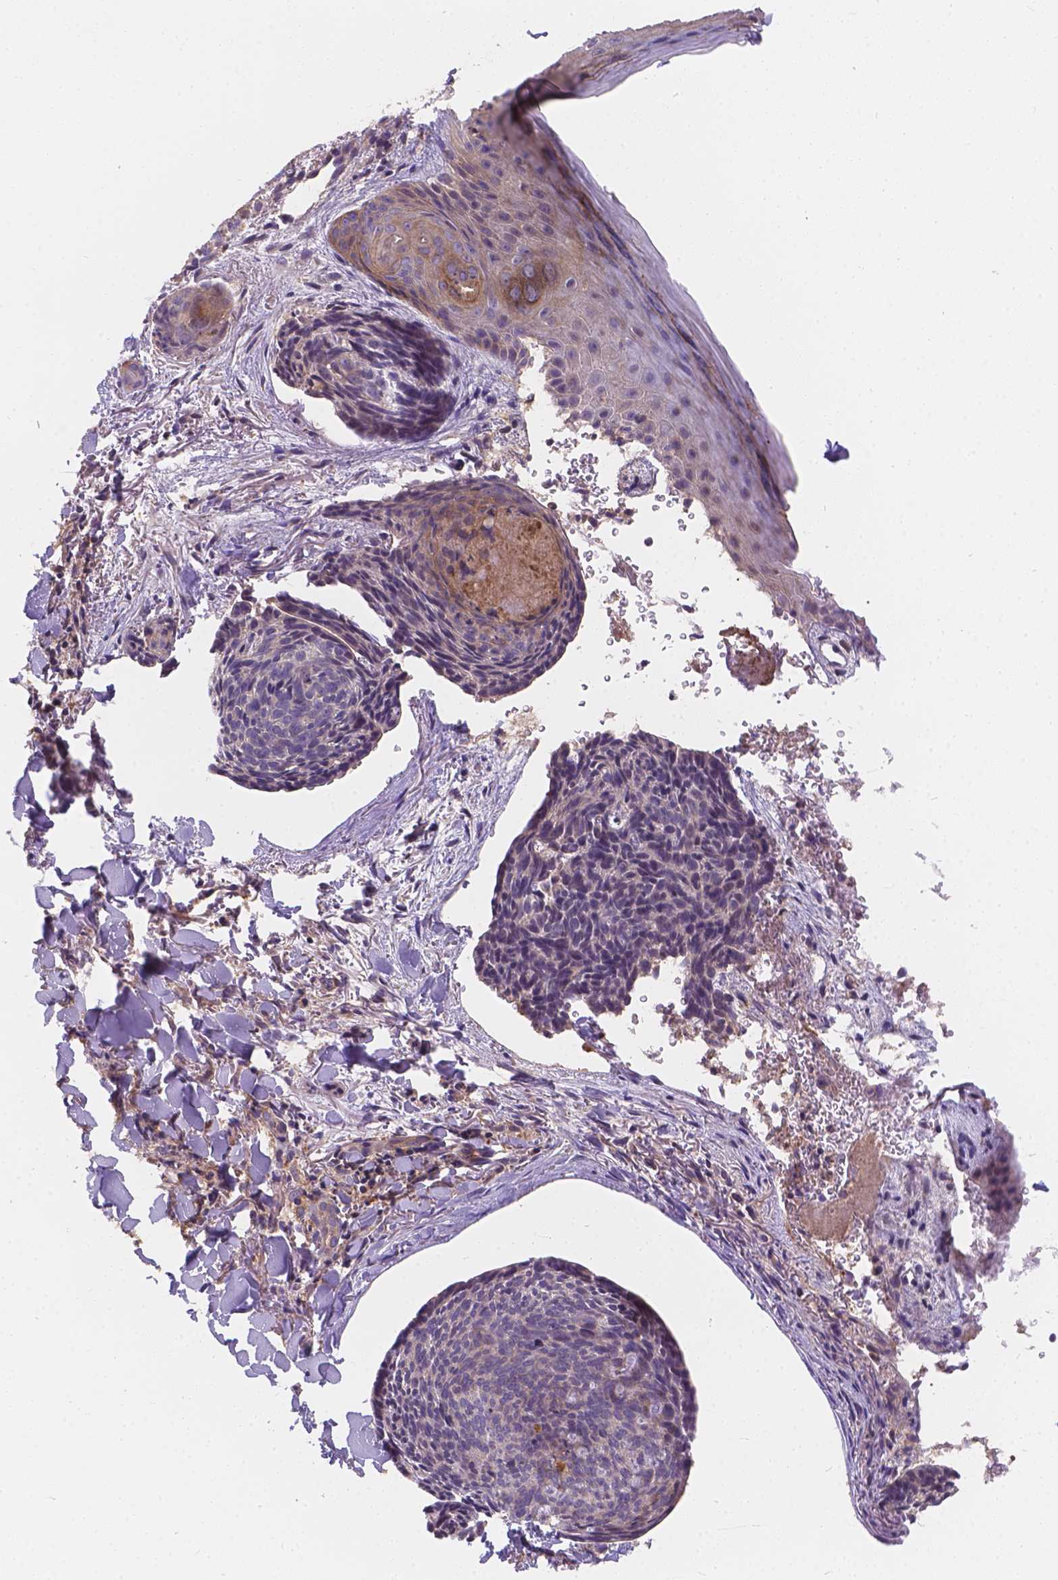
{"staining": {"intensity": "negative", "quantity": "none", "location": "none"}, "tissue": "skin cancer", "cell_type": "Tumor cells", "image_type": "cancer", "snomed": [{"axis": "morphology", "description": "Basal cell carcinoma"}, {"axis": "topography", "description": "Skin"}], "caption": "Tumor cells show no significant protein expression in skin cancer (basal cell carcinoma).", "gene": "CDK10", "patient": {"sex": "female", "age": 82}}